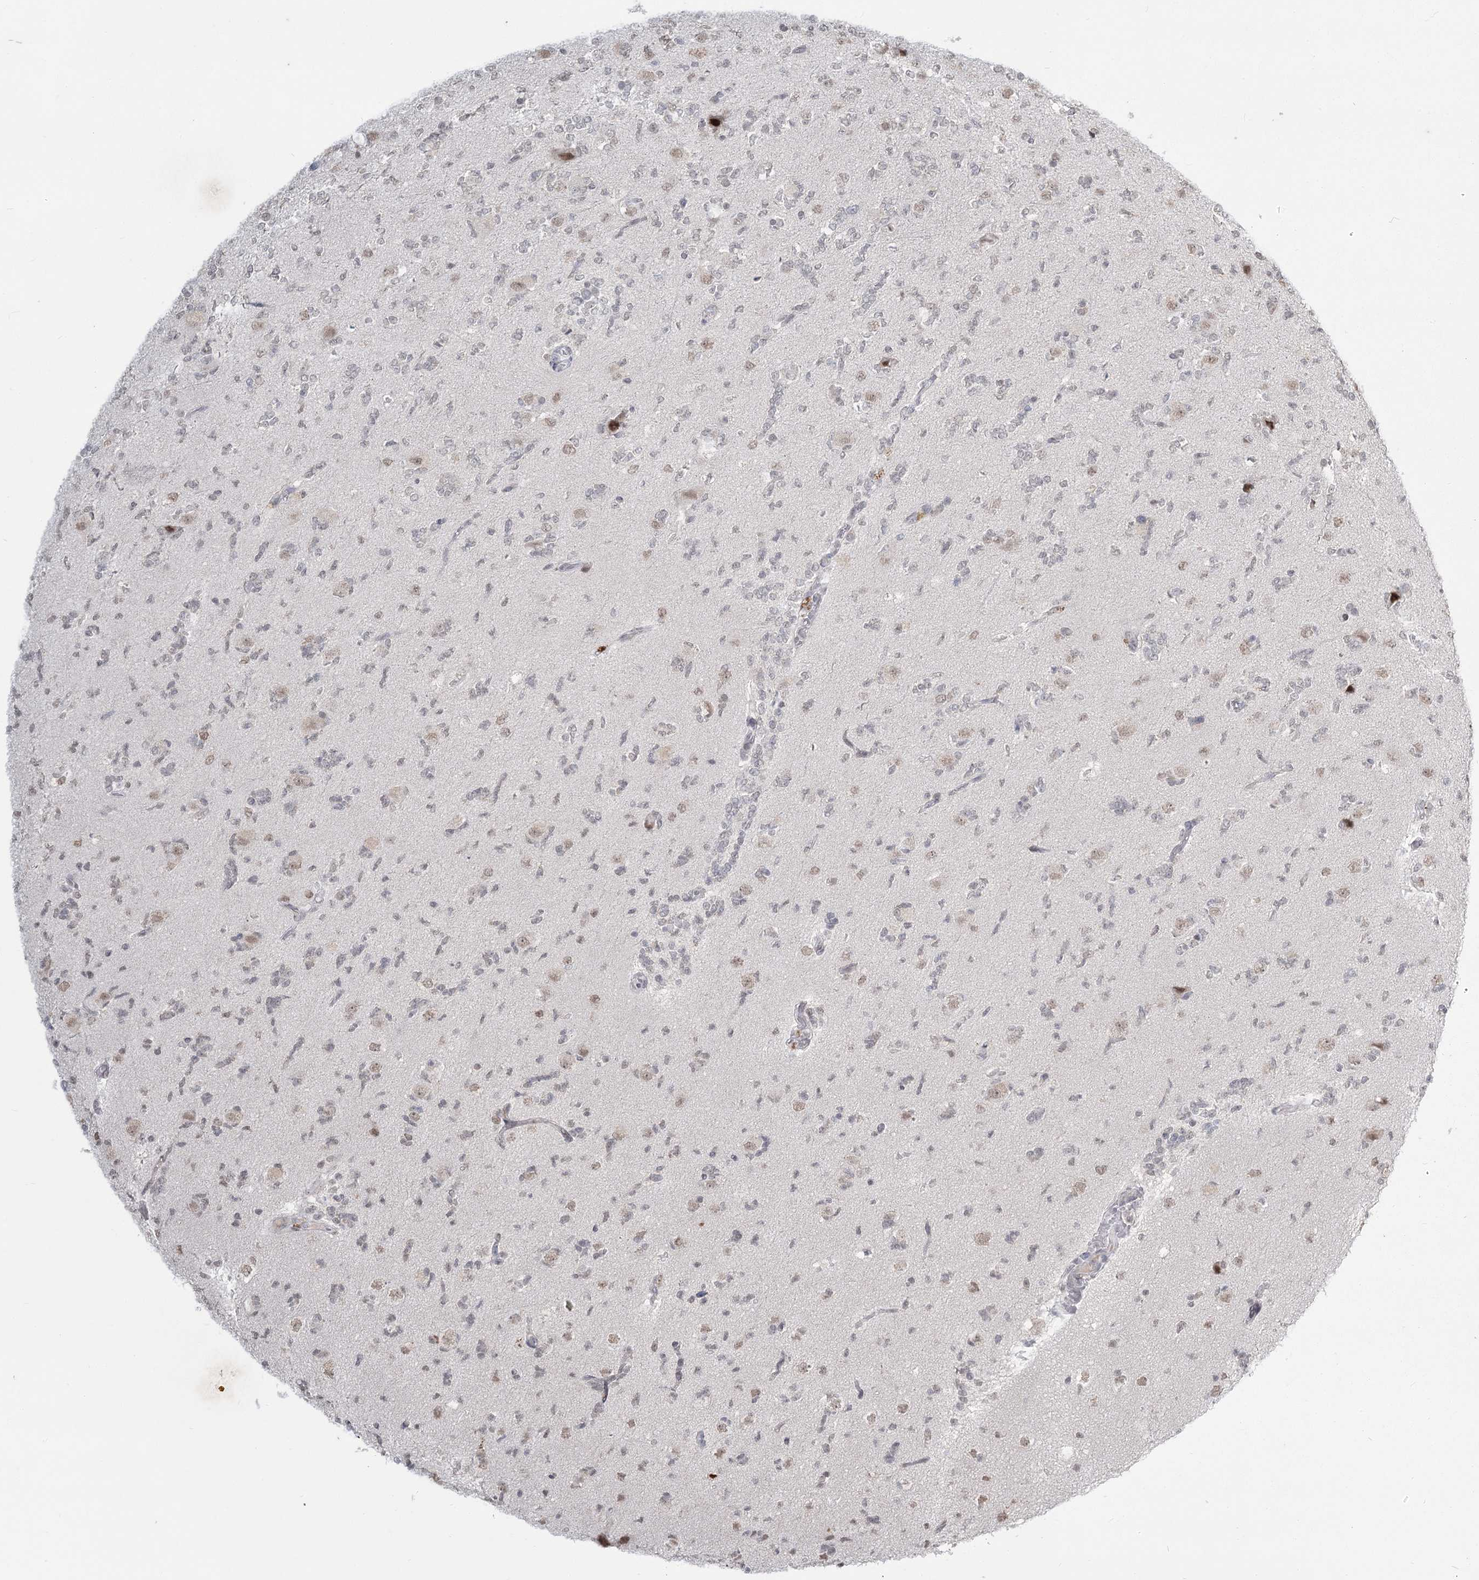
{"staining": {"intensity": "negative", "quantity": "none", "location": "none"}, "tissue": "glioma", "cell_type": "Tumor cells", "image_type": "cancer", "snomed": [{"axis": "morphology", "description": "Glioma, malignant, High grade"}, {"axis": "topography", "description": "Brain"}], "caption": "Tumor cells show no significant protein positivity in high-grade glioma (malignant).", "gene": "LY6G5C", "patient": {"sex": "female", "age": 62}}